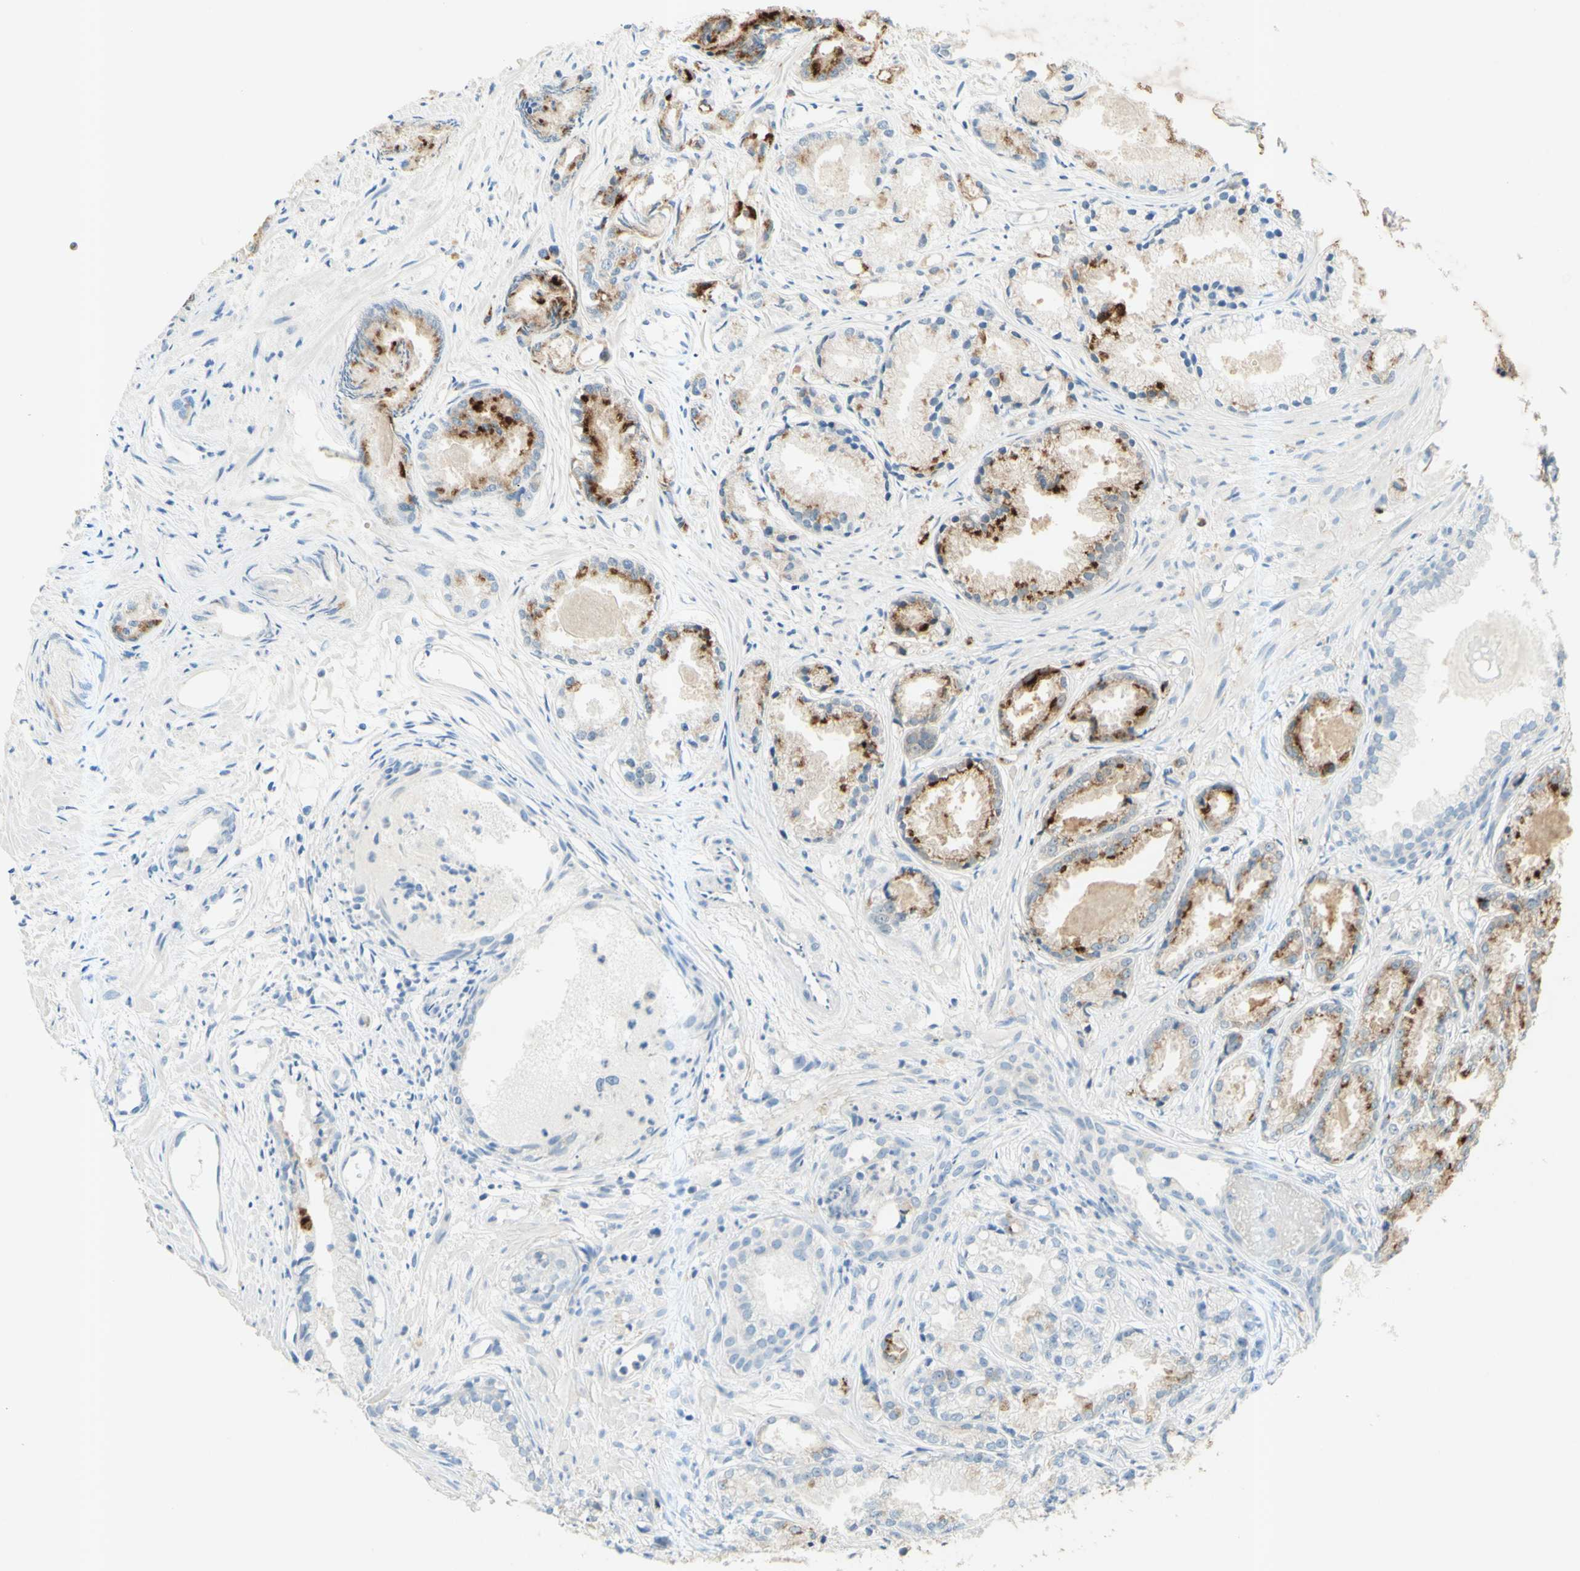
{"staining": {"intensity": "moderate", "quantity": ">75%", "location": "cytoplasmic/membranous"}, "tissue": "prostate cancer", "cell_type": "Tumor cells", "image_type": "cancer", "snomed": [{"axis": "morphology", "description": "Adenocarcinoma, Low grade"}, {"axis": "topography", "description": "Prostate"}], "caption": "IHC (DAB (3,3'-diaminobenzidine)) staining of low-grade adenocarcinoma (prostate) displays moderate cytoplasmic/membranous protein expression in approximately >75% of tumor cells.", "gene": "GDF15", "patient": {"sex": "male", "age": 72}}